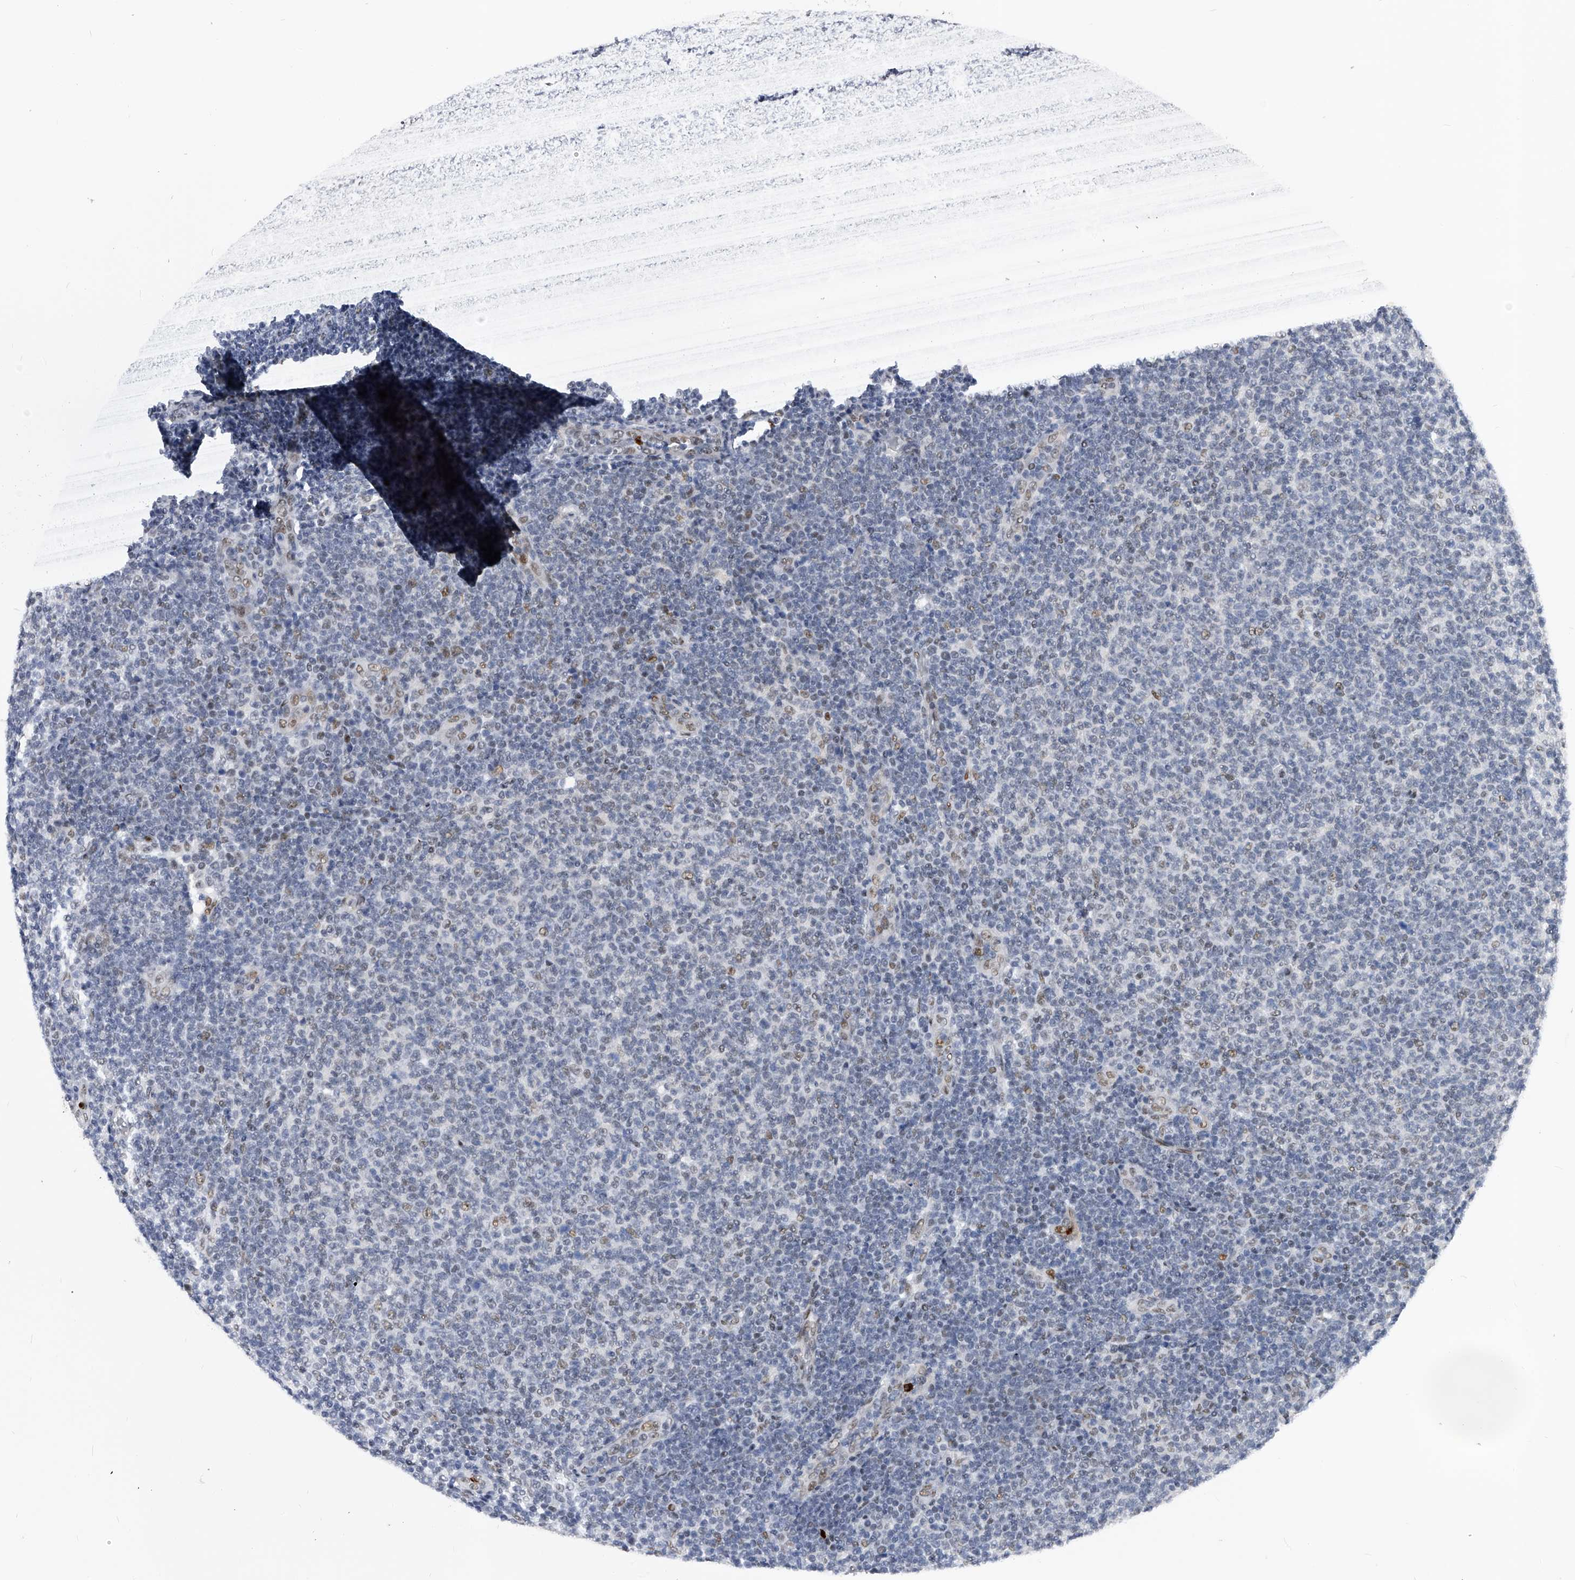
{"staining": {"intensity": "weak", "quantity": "<25%", "location": "nuclear"}, "tissue": "lymphoma", "cell_type": "Tumor cells", "image_type": "cancer", "snomed": [{"axis": "morphology", "description": "Malignant lymphoma, non-Hodgkin's type, Low grade"}, {"axis": "topography", "description": "Lymph node"}], "caption": "DAB immunohistochemical staining of malignant lymphoma, non-Hodgkin's type (low-grade) reveals no significant positivity in tumor cells. The staining was performed using DAB to visualize the protein expression in brown, while the nuclei were stained in blue with hematoxylin (Magnification: 20x).", "gene": "TESK2", "patient": {"sex": "male", "age": 66}}